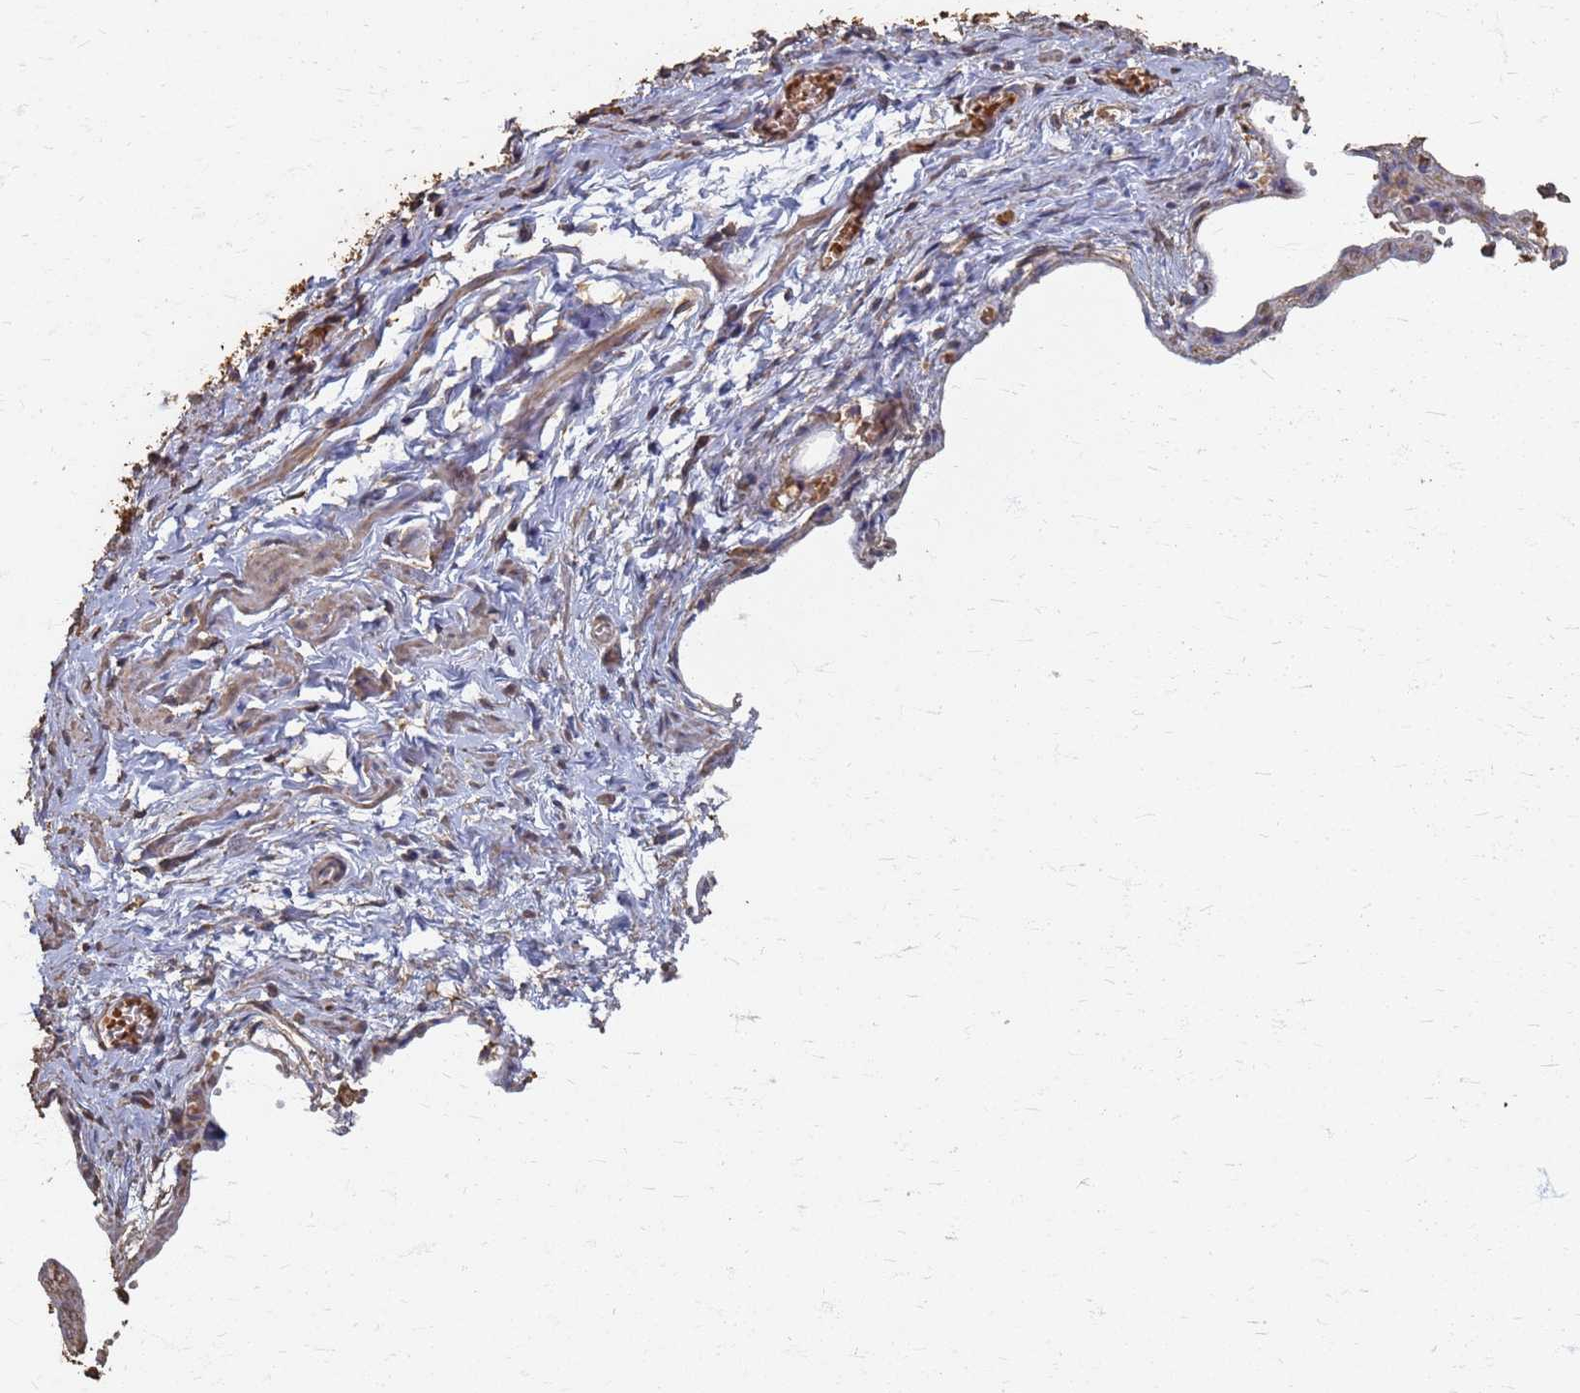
{"staining": {"intensity": "weak", "quantity": ">75%", "location": "cytoplasmic/membranous"}, "tissue": "adipose tissue", "cell_type": "Adipocytes", "image_type": "normal", "snomed": [{"axis": "morphology", "description": "Normal tissue, NOS"}, {"axis": "topography", "description": "Gallbladder"}, {"axis": "topography", "description": "Peripheral nerve tissue"}], "caption": "The image demonstrates a brown stain indicating the presence of a protein in the cytoplasmic/membranous of adipocytes in adipose tissue.", "gene": "DPH5", "patient": {"sex": "male", "age": 38}}